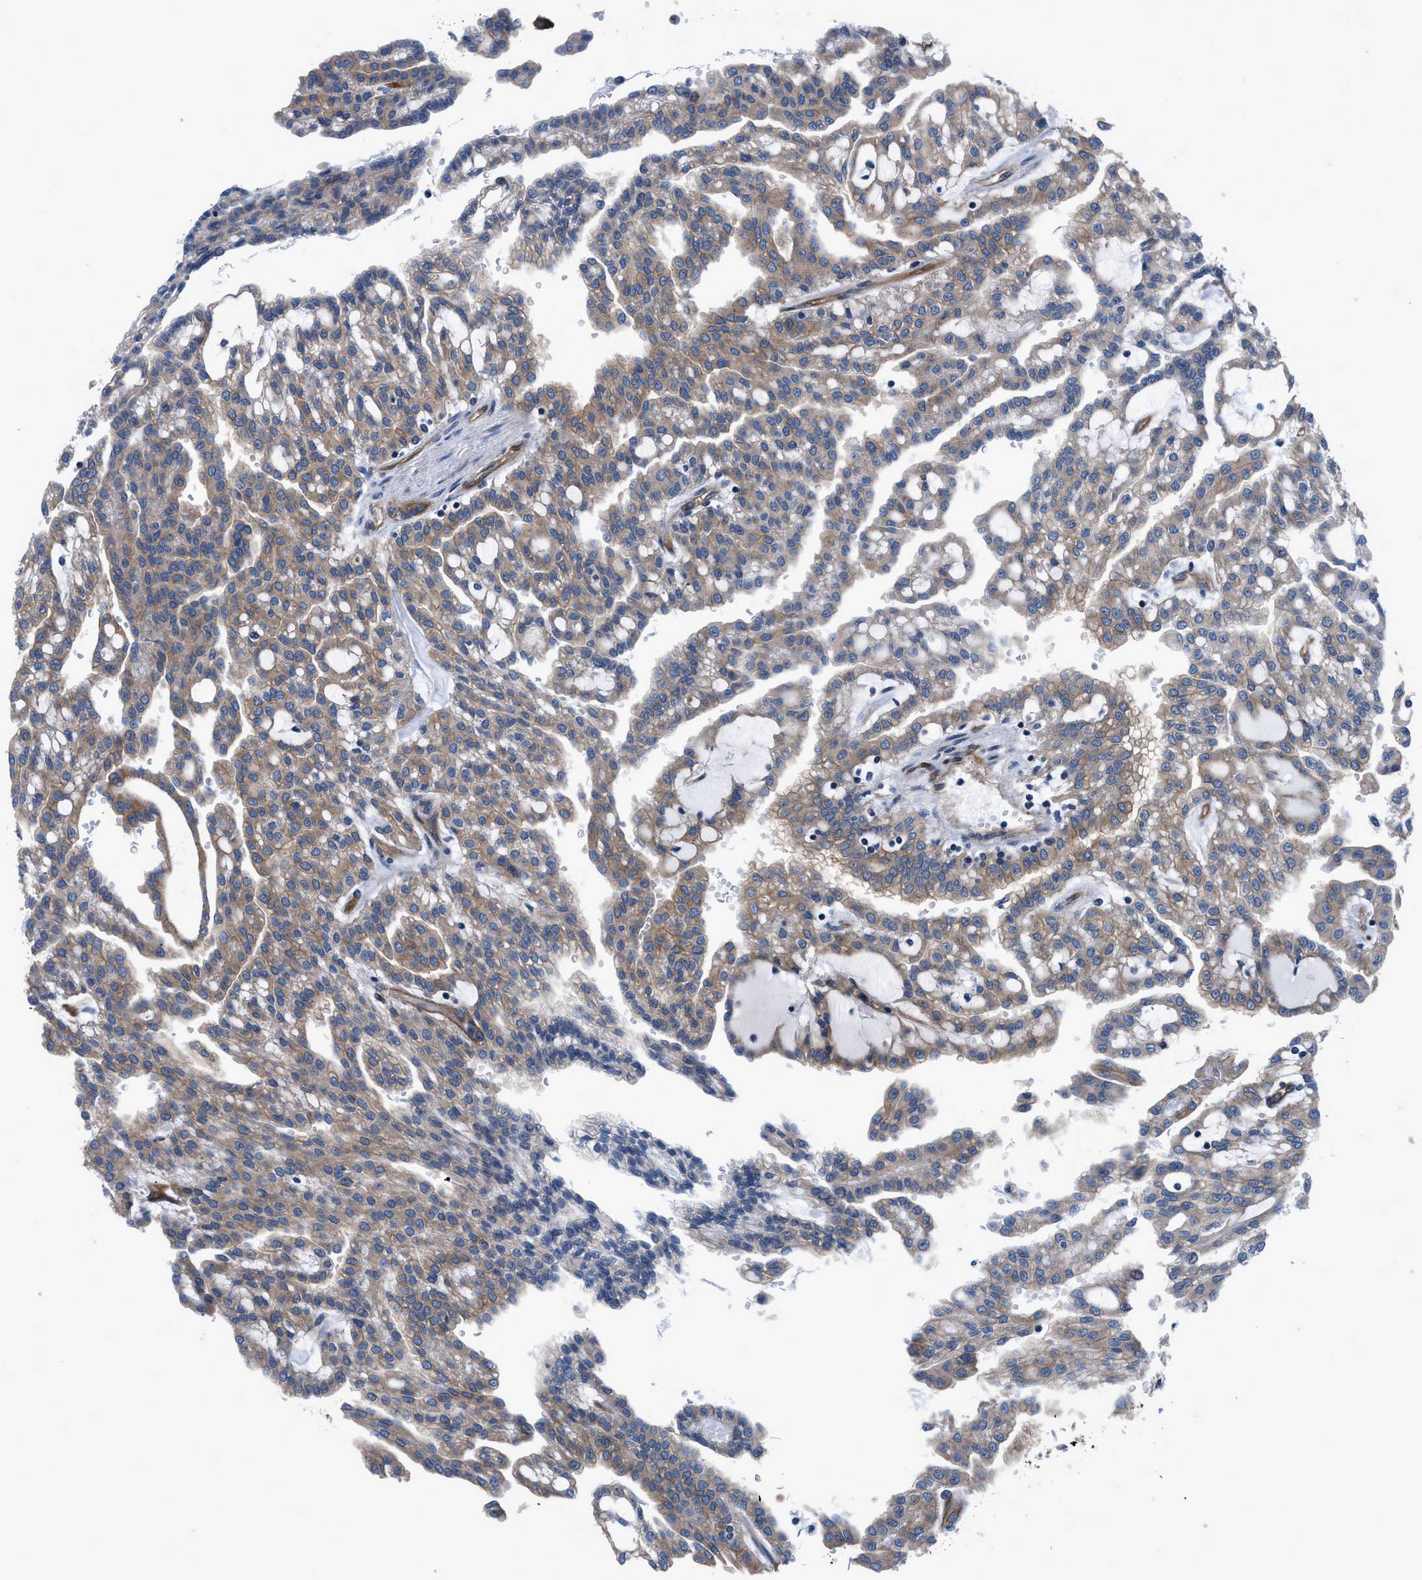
{"staining": {"intensity": "moderate", "quantity": ">75%", "location": "cytoplasmic/membranous"}, "tissue": "renal cancer", "cell_type": "Tumor cells", "image_type": "cancer", "snomed": [{"axis": "morphology", "description": "Adenocarcinoma, NOS"}, {"axis": "topography", "description": "Kidney"}], "caption": "Tumor cells show medium levels of moderate cytoplasmic/membranous expression in approximately >75% of cells in human adenocarcinoma (renal). The staining was performed using DAB to visualize the protein expression in brown, while the nuclei were stained in blue with hematoxylin (Magnification: 20x).", "gene": "TRIP4", "patient": {"sex": "male", "age": 63}}